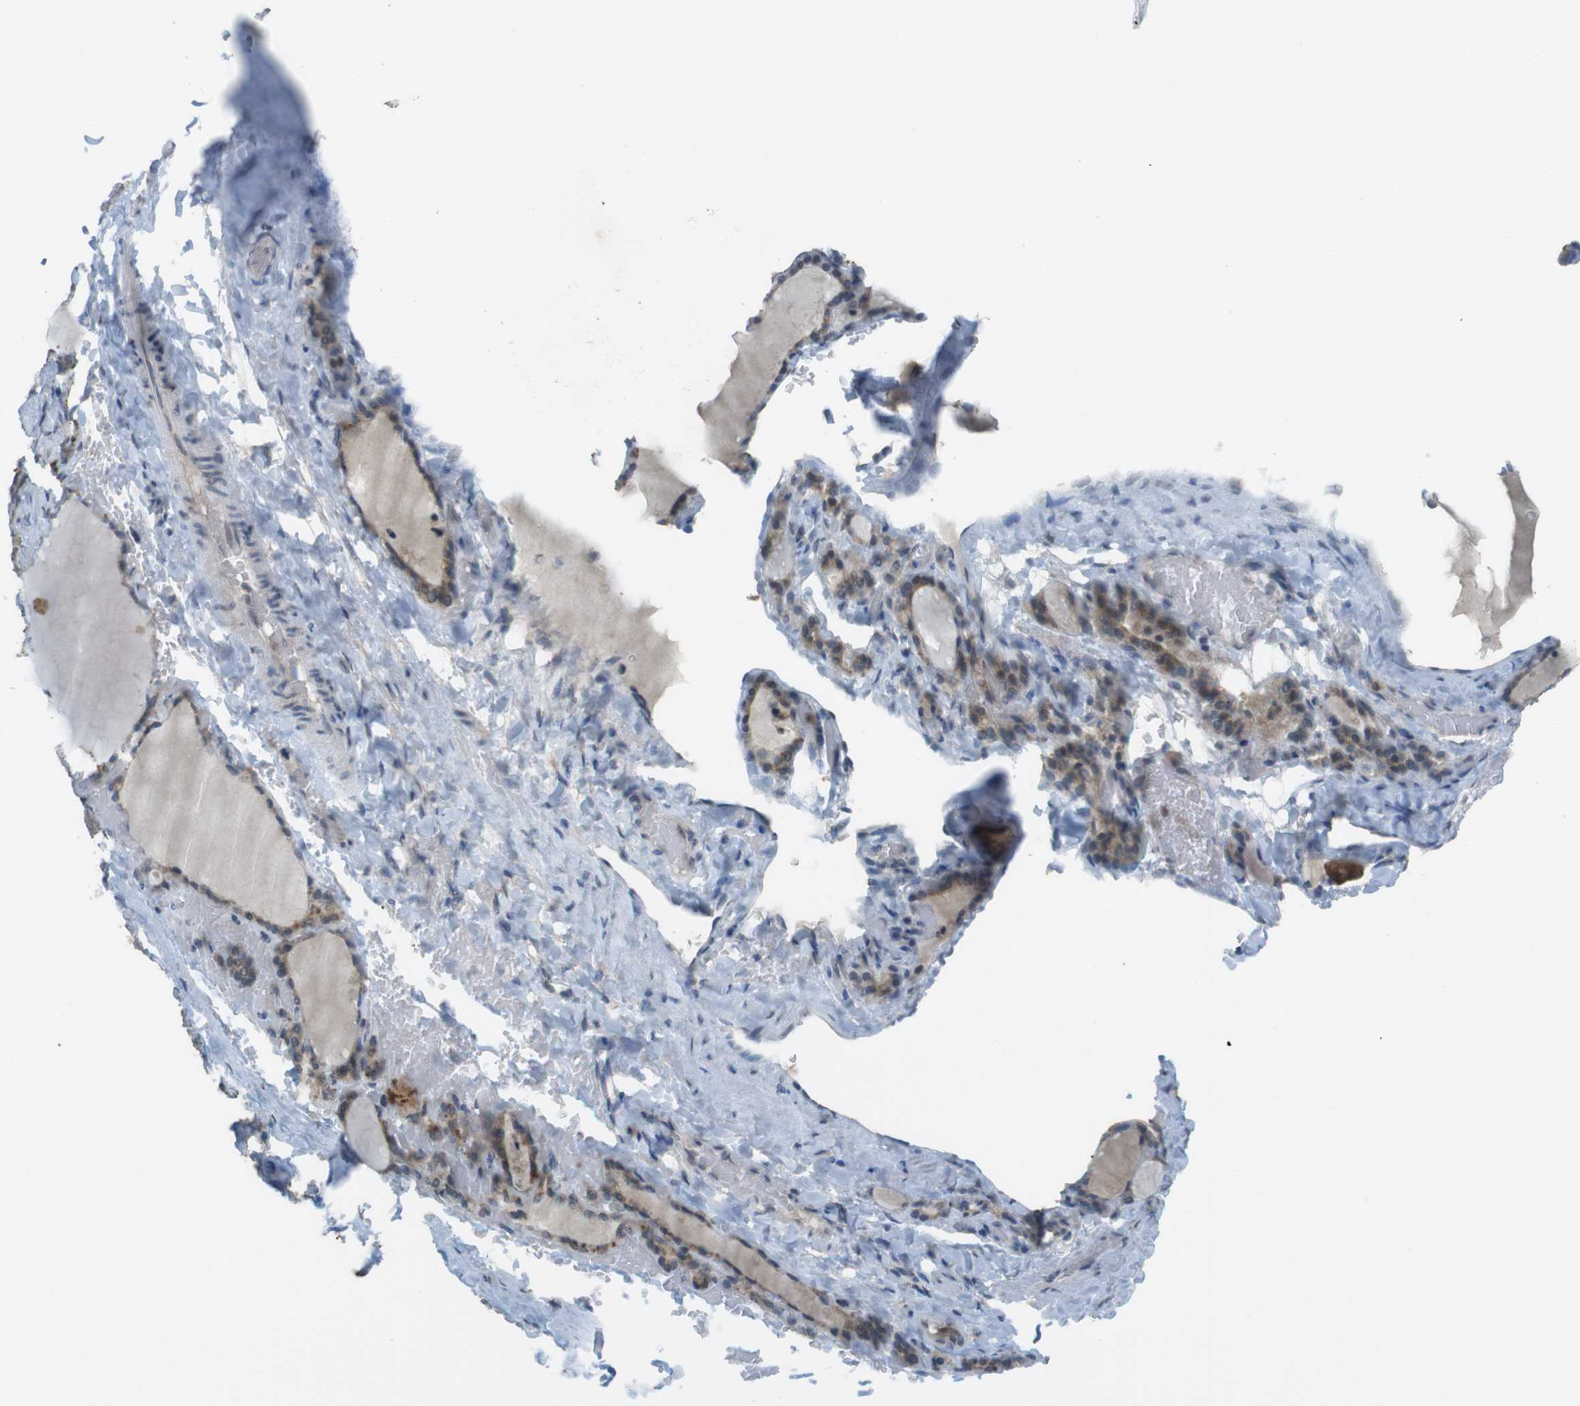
{"staining": {"intensity": "weak", "quantity": ">75%", "location": "cytoplasmic/membranous"}, "tissue": "thyroid gland", "cell_type": "Glandular cells", "image_type": "normal", "snomed": [{"axis": "morphology", "description": "Normal tissue, NOS"}, {"axis": "topography", "description": "Thyroid gland"}], "caption": "Immunohistochemistry (IHC) (DAB) staining of normal thyroid gland displays weak cytoplasmic/membranous protein staining in about >75% of glandular cells.", "gene": "FZD10", "patient": {"sex": "female", "age": 28}}